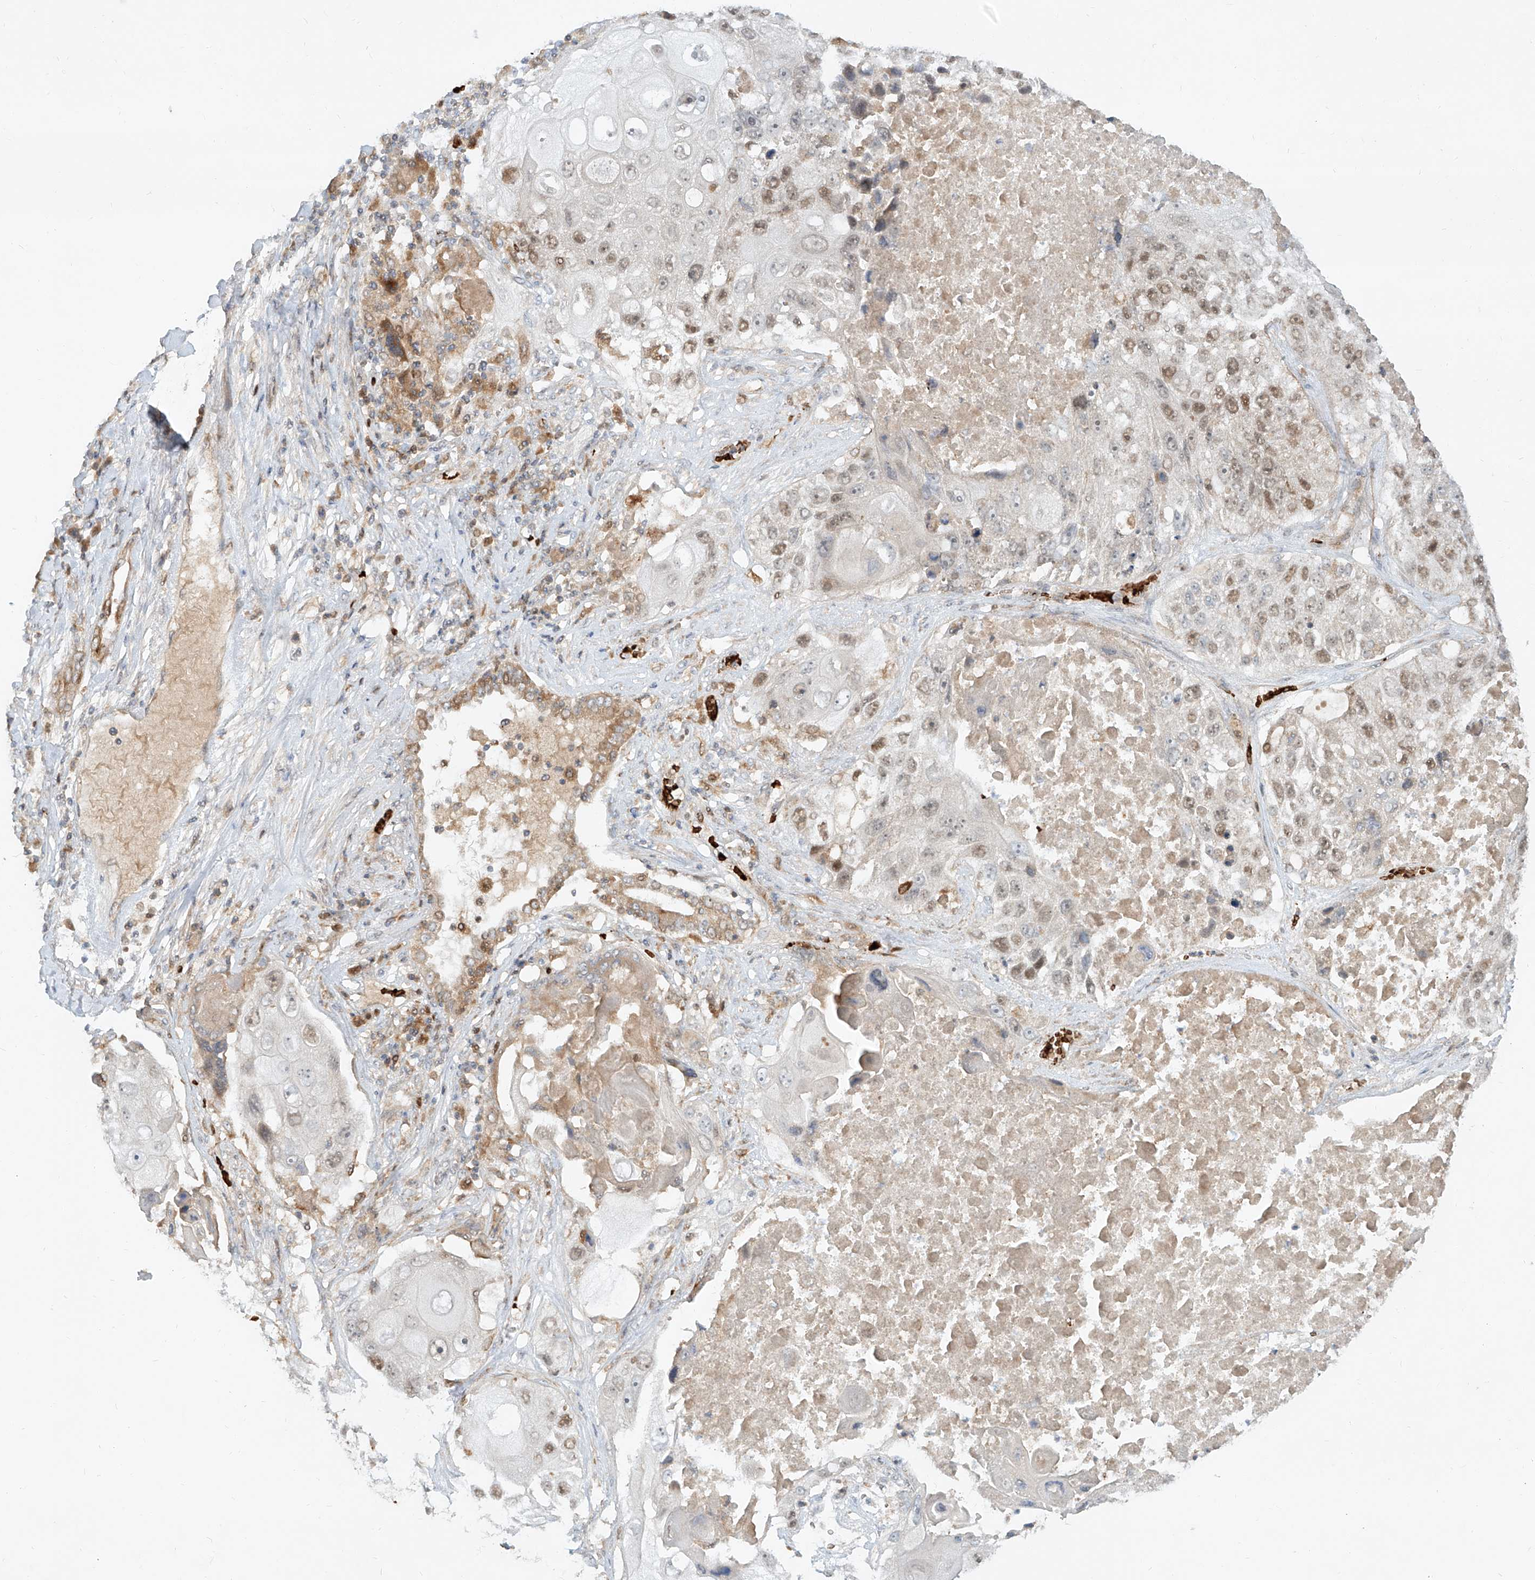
{"staining": {"intensity": "weak", "quantity": "25%-75%", "location": "nuclear"}, "tissue": "lung cancer", "cell_type": "Tumor cells", "image_type": "cancer", "snomed": [{"axis": "morphology", "description": "Squamous cell carcinoma, NOS"}, {"axis": "topography", "description": "Lung"}], "caption": "Squamous cell carcinoma (lung) tissue demonstrates weak nuclear expression in approximately 25%-75% of tumor cells, visualized by immunohistochemistry.", "gene": "FGD2", "patient": {"sex": "male", "age": 61}}